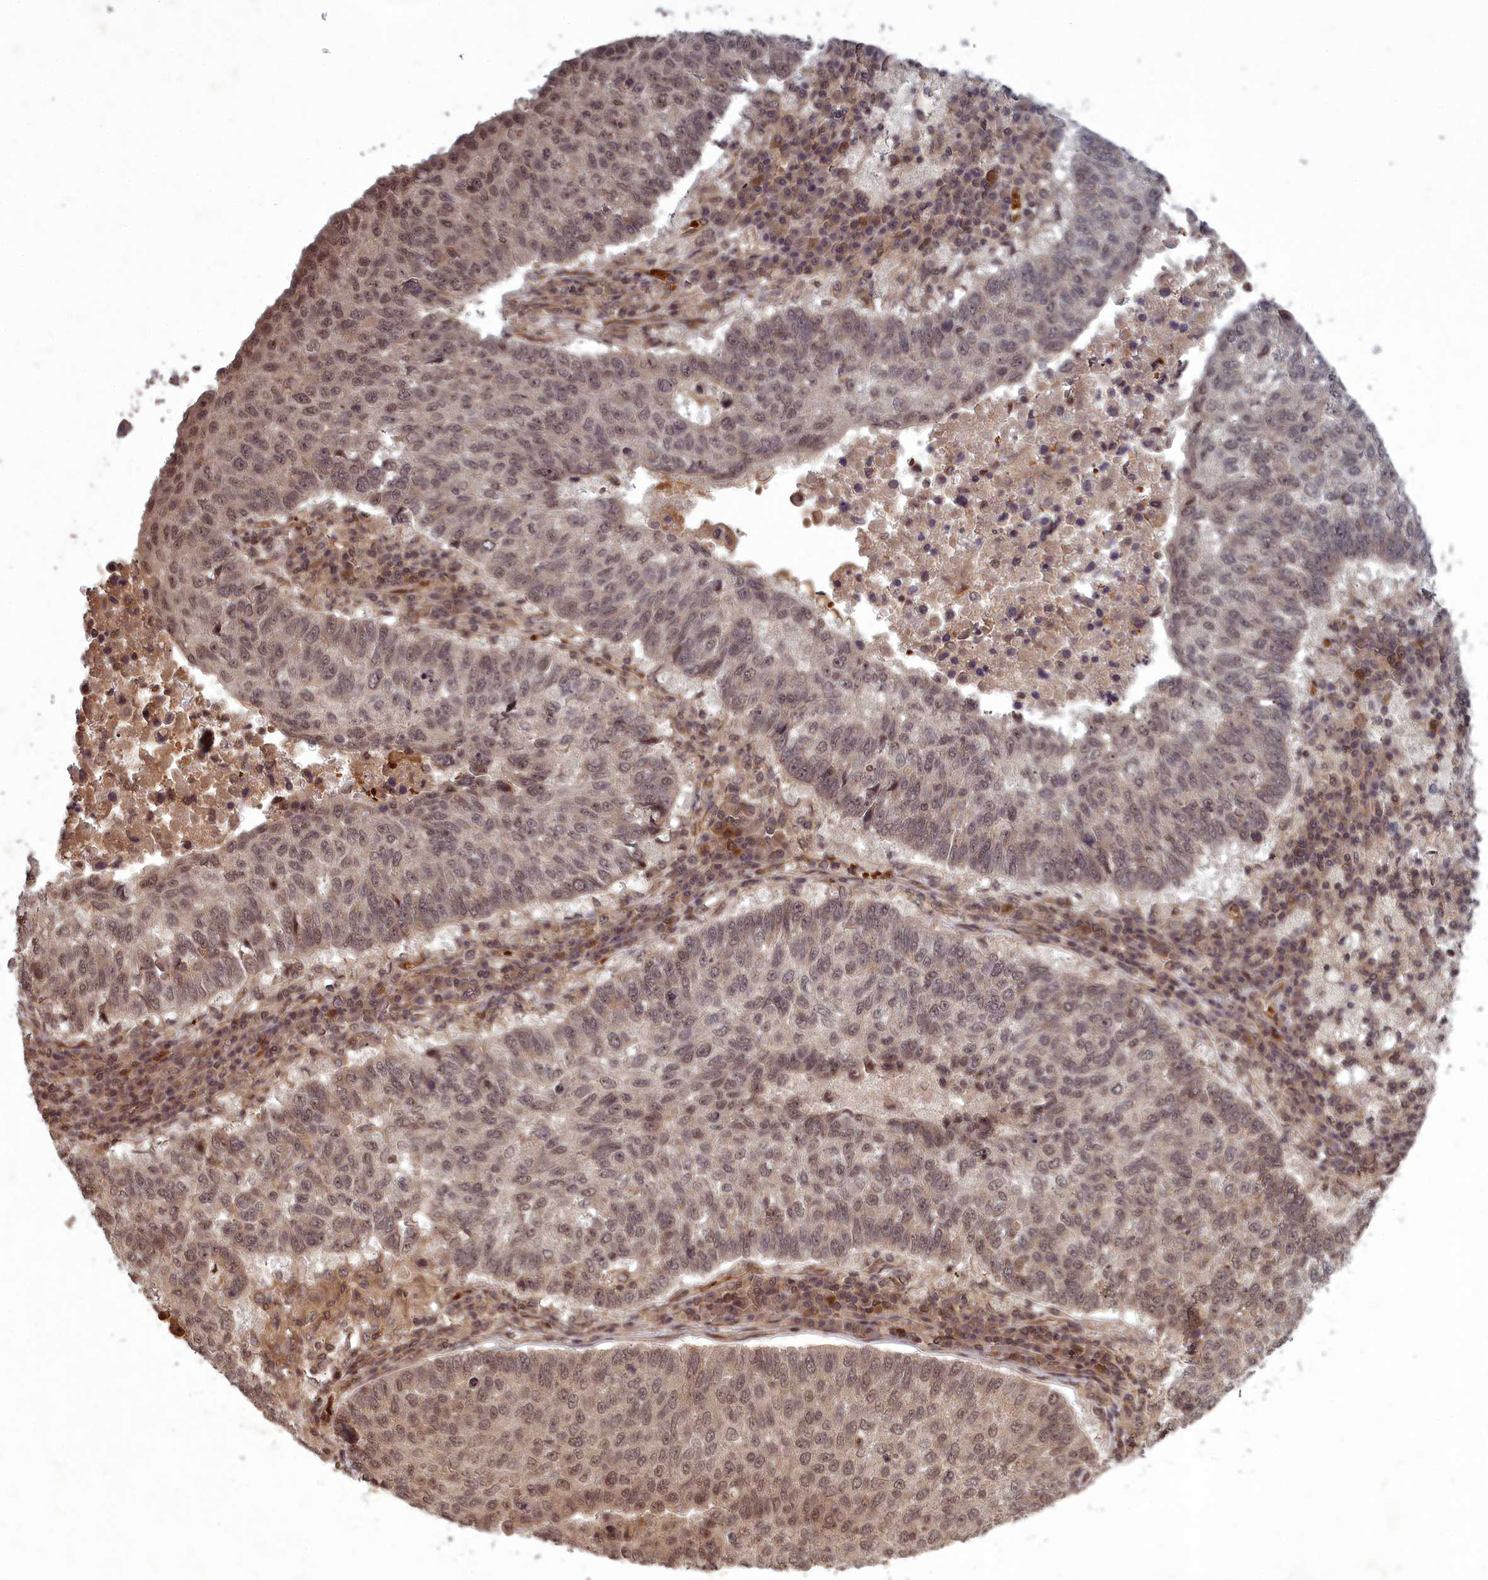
{"staining": {"intensity": "moderate", "quantity": ">75%", "location": "nuclear"}, "tissue": "lung cancer", "cell_type": "Tumor cells", "image_type": "cancer", "snomed": [{"axis": "morphology", "description": "Squamous cell carcinoma, NOS"}, {"axis": "topography", "description": "Lung"}], "caption": "Immunohistochemical staining of human lung cancer shows medium levels of moderate nuclear expression in approximately >75% of tumor cells.", "gene": "SRMS", "patient": {"sex": "male", "age": 73}}